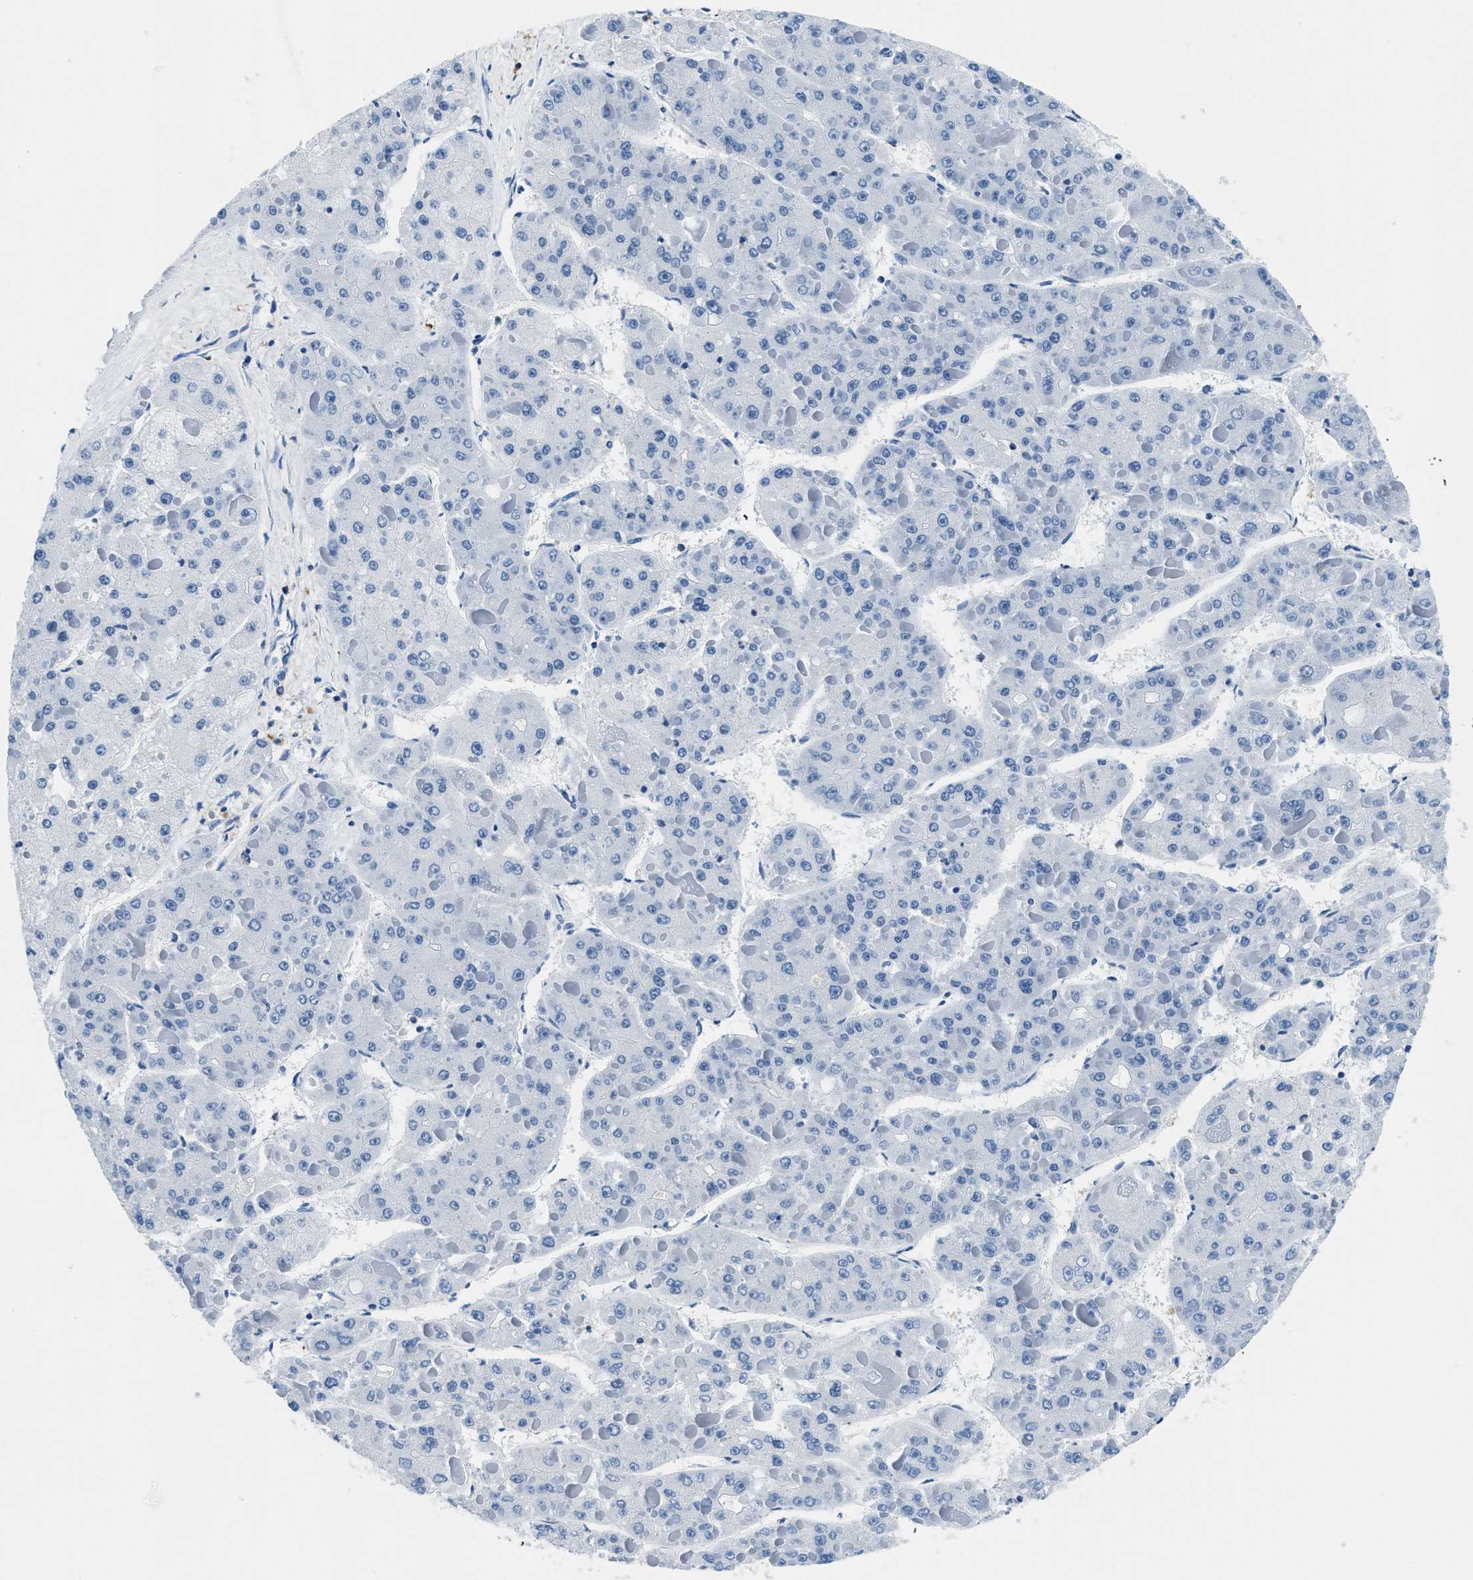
{"staining": {"intensity": "negative", "quantity": "none", "location": "none"}, "tissue": "liver cancer", "cell_type": "Tumor cells", "image_type": "cancer", "snomed": [{"axis": "morphology", "description": "Carcinoma, Hepatocellular, NOS"}, {"axis": "topography", "description": "Liver"}], "caption": "Immunohistochemistry (IHC) histopathology image of neoplastic tissue: human liver cancer (hepatocellular carcinoma) stained with DAB reveals no significant protein staining in tumor cells. The staining was performed using DAB (3,3'-diaminobenzidine) to visualize the protein expression in brown, while the nuclei were stained in blue with hematoxylin (Magnification: 20x).", "gene": "CAPG", "patient": {"sex": "female", "age": 73}}